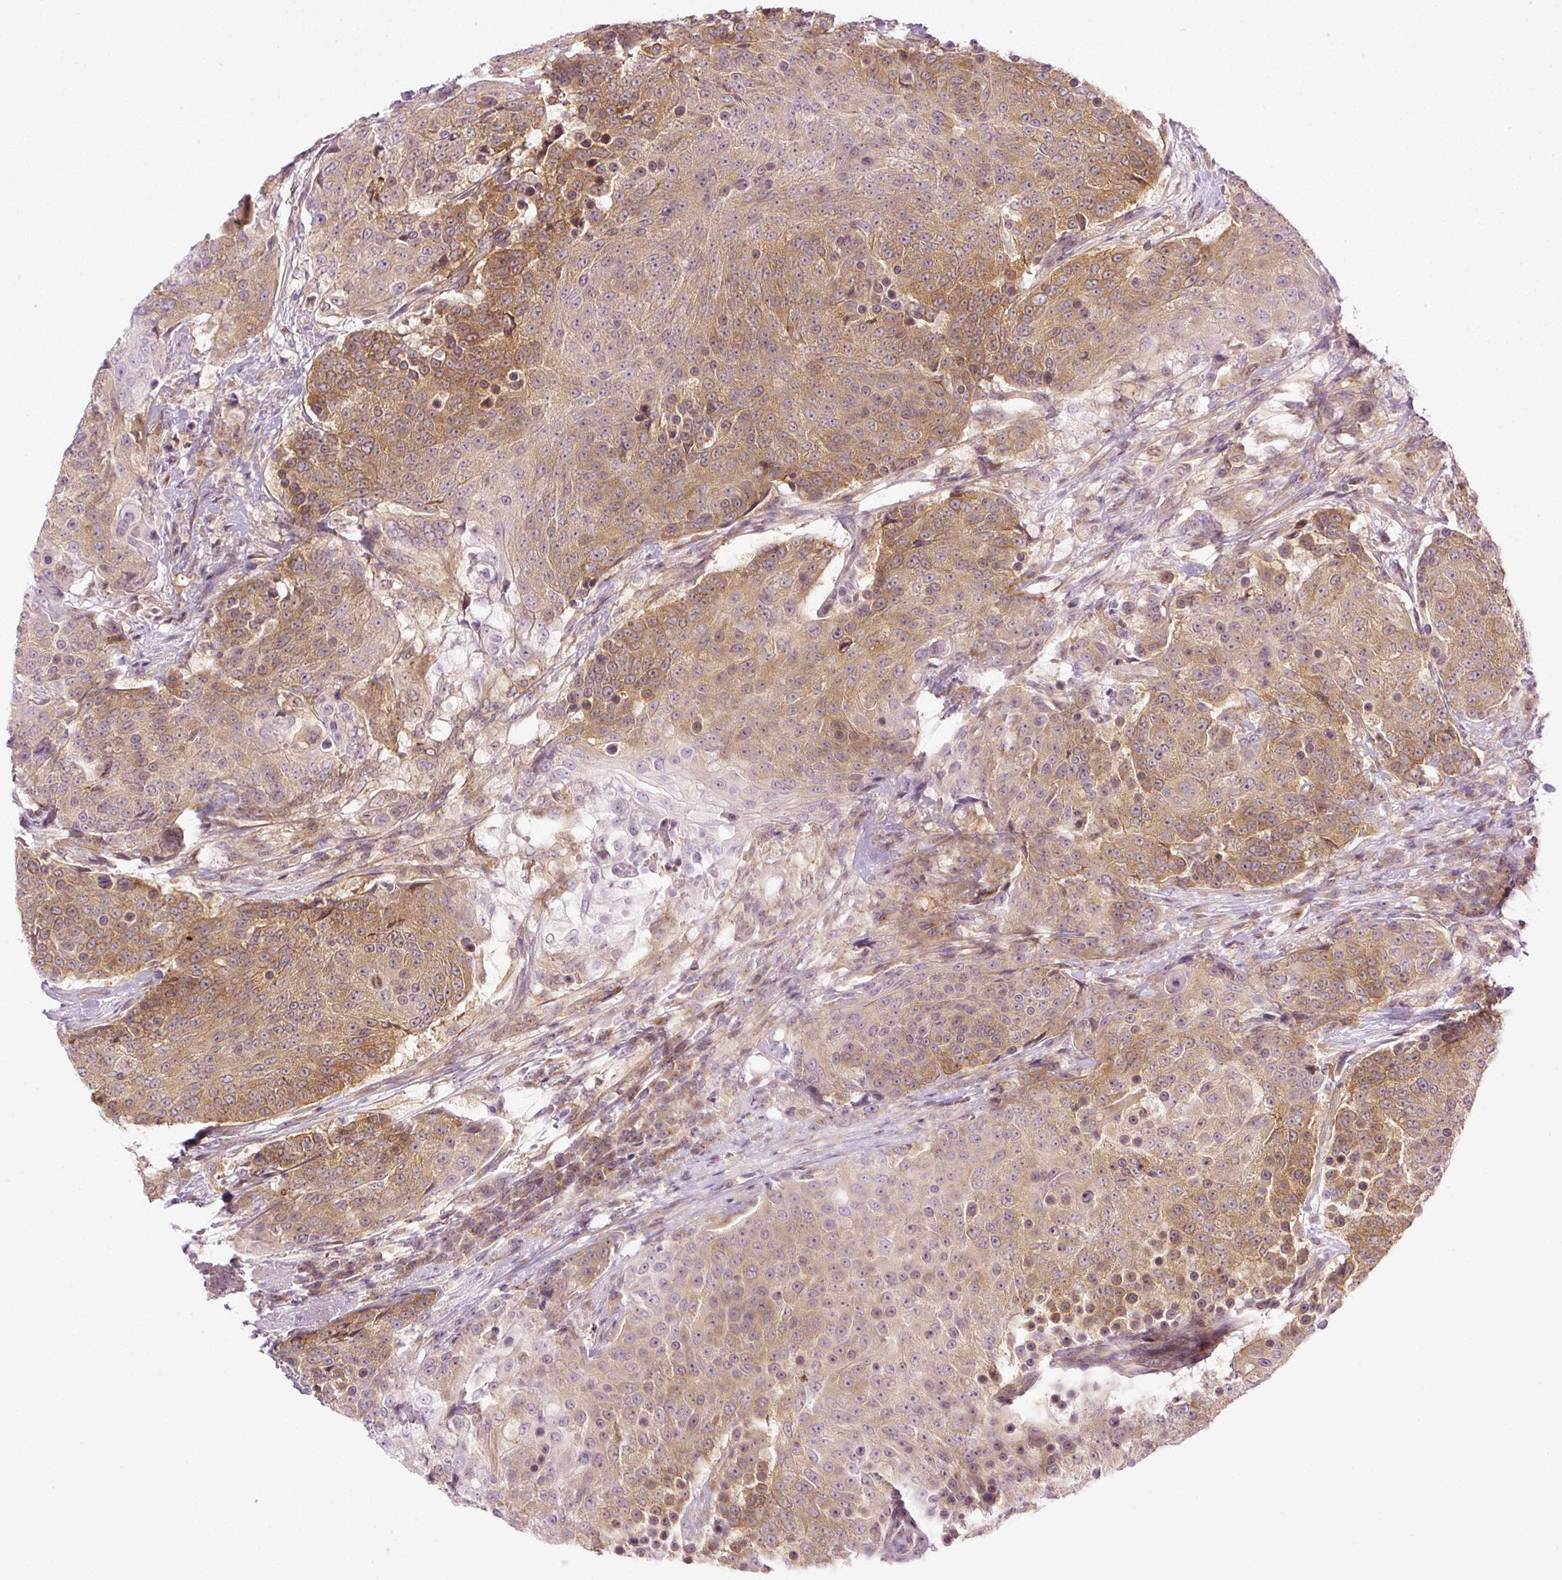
{"staining": {"intensity": "moderate", "quantity": ">75%", "location": "cytoplasmic/membranous"}, "tissue": "urothelial cancer", "cell_type": "Tumor cells", "image_type": "cancer", "snomed": [{"axis": "morphology", "description": "Urothelial carcinoma, High grade"}, {"axis": "topography", "description": "Urinary bladder"}], "caption": "Human urothelial cancer stained with a brown dye shows moderate cytoplasmic/membranous positive positivity in about >75% of tumor cells.", "gene": "MZT2B", "patient": {"sex": "female", "age": 63}}